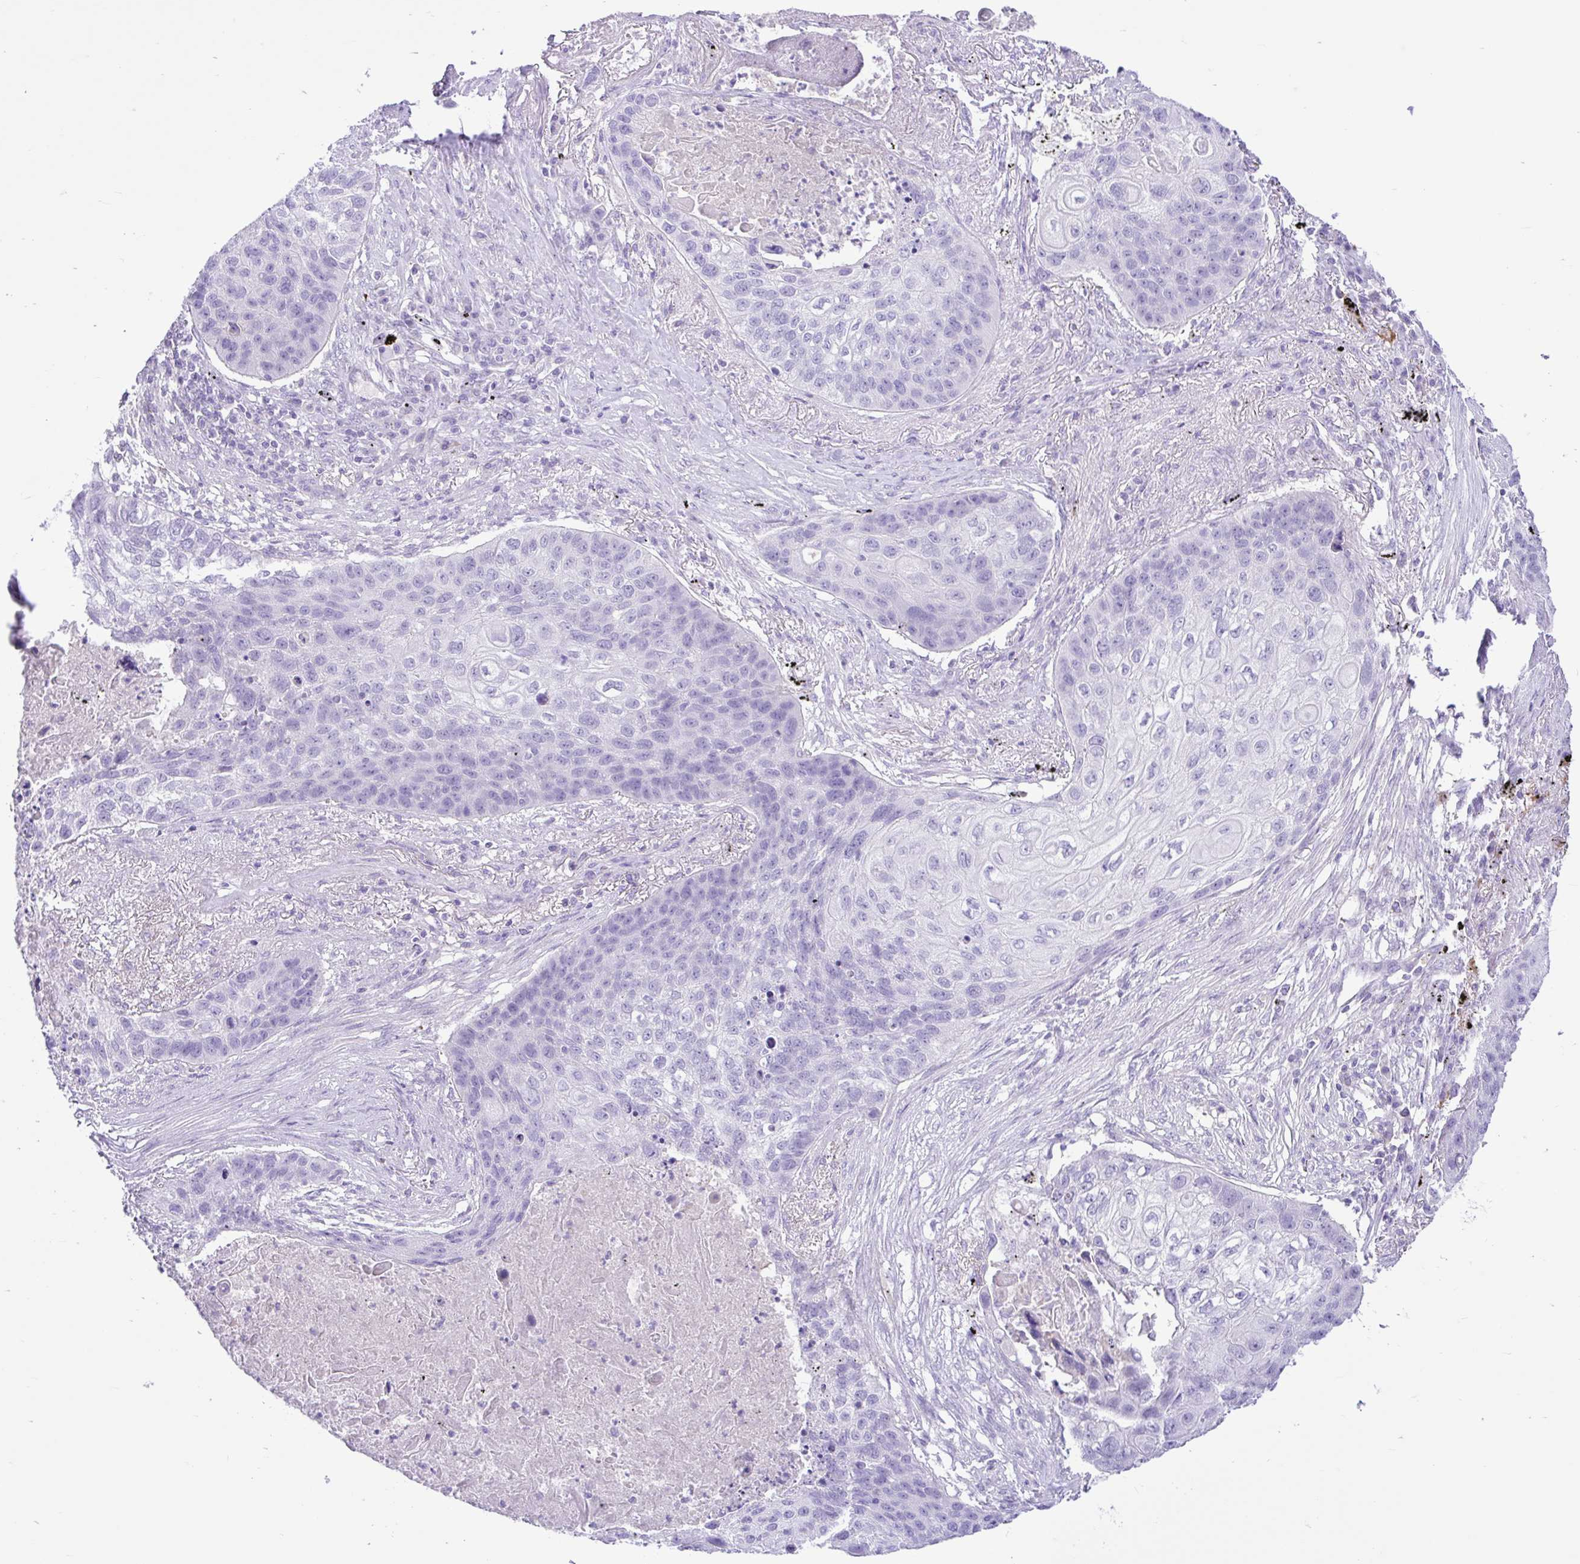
{"staining": {"intensity": "negative", "quantity": "none", "location": "none"}, "tissue": "lung cancer", "cell_type": "Tumor cells", "image_type": "cancer", "snomed": [{"axis": "morphology", "description": "Squamous cell carcinoma, NOS"}, {"axis": "topography", "description": "Lung"}], "caption": "Immunohistochemistry of human lung cancer reveals no staining in tumor cells.", "gene": "ZNF101", "patient": {"sex": "female", "age": 63}}